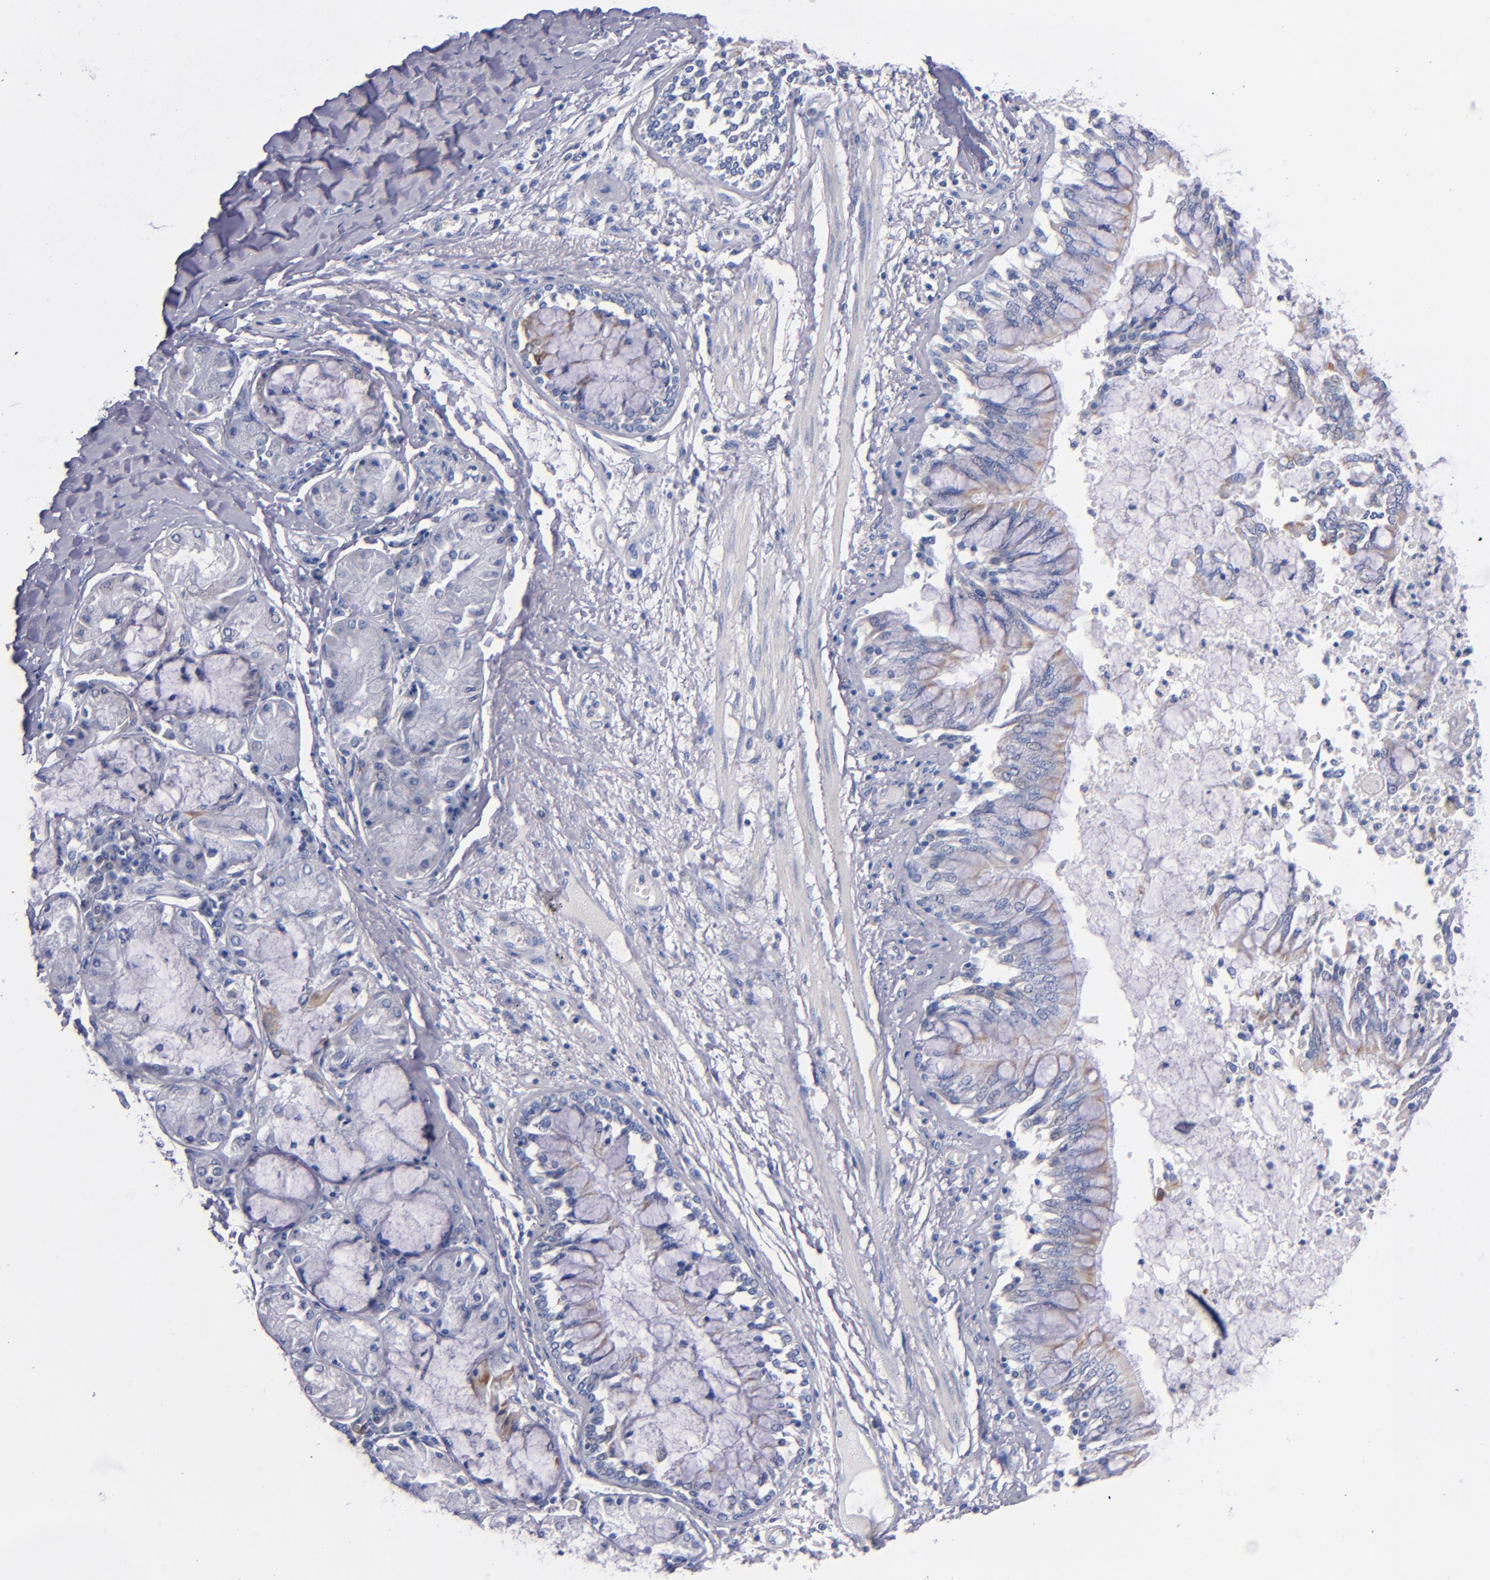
{"staining": {"intensity": "weak", "quantity": "<25%", "location": "cytoplasmic/membranous"}, "tissue": "bronchus", "cell_type": "Respiratory epithelial cells", "image_type": "normal", "snomed": [{"axis": "morphology", "description": "Normal tissue, NOS"}, {"axis": "topography", "description": "Cartilage tissue"}, {"axis": "topography", "description": "Bronchus"}, {"axis": "topography", "description": "Lung"}], "caption": "A micrograph of bronchus stained for a protein shows no brown staining in respiratory epithelial cells. (DAB immunohistochemistry (IHC) visualized using brightfield microscopy, high magnification).", "gene": "CNTNAP2", "patient": {"sex": "female", "age": 49}}